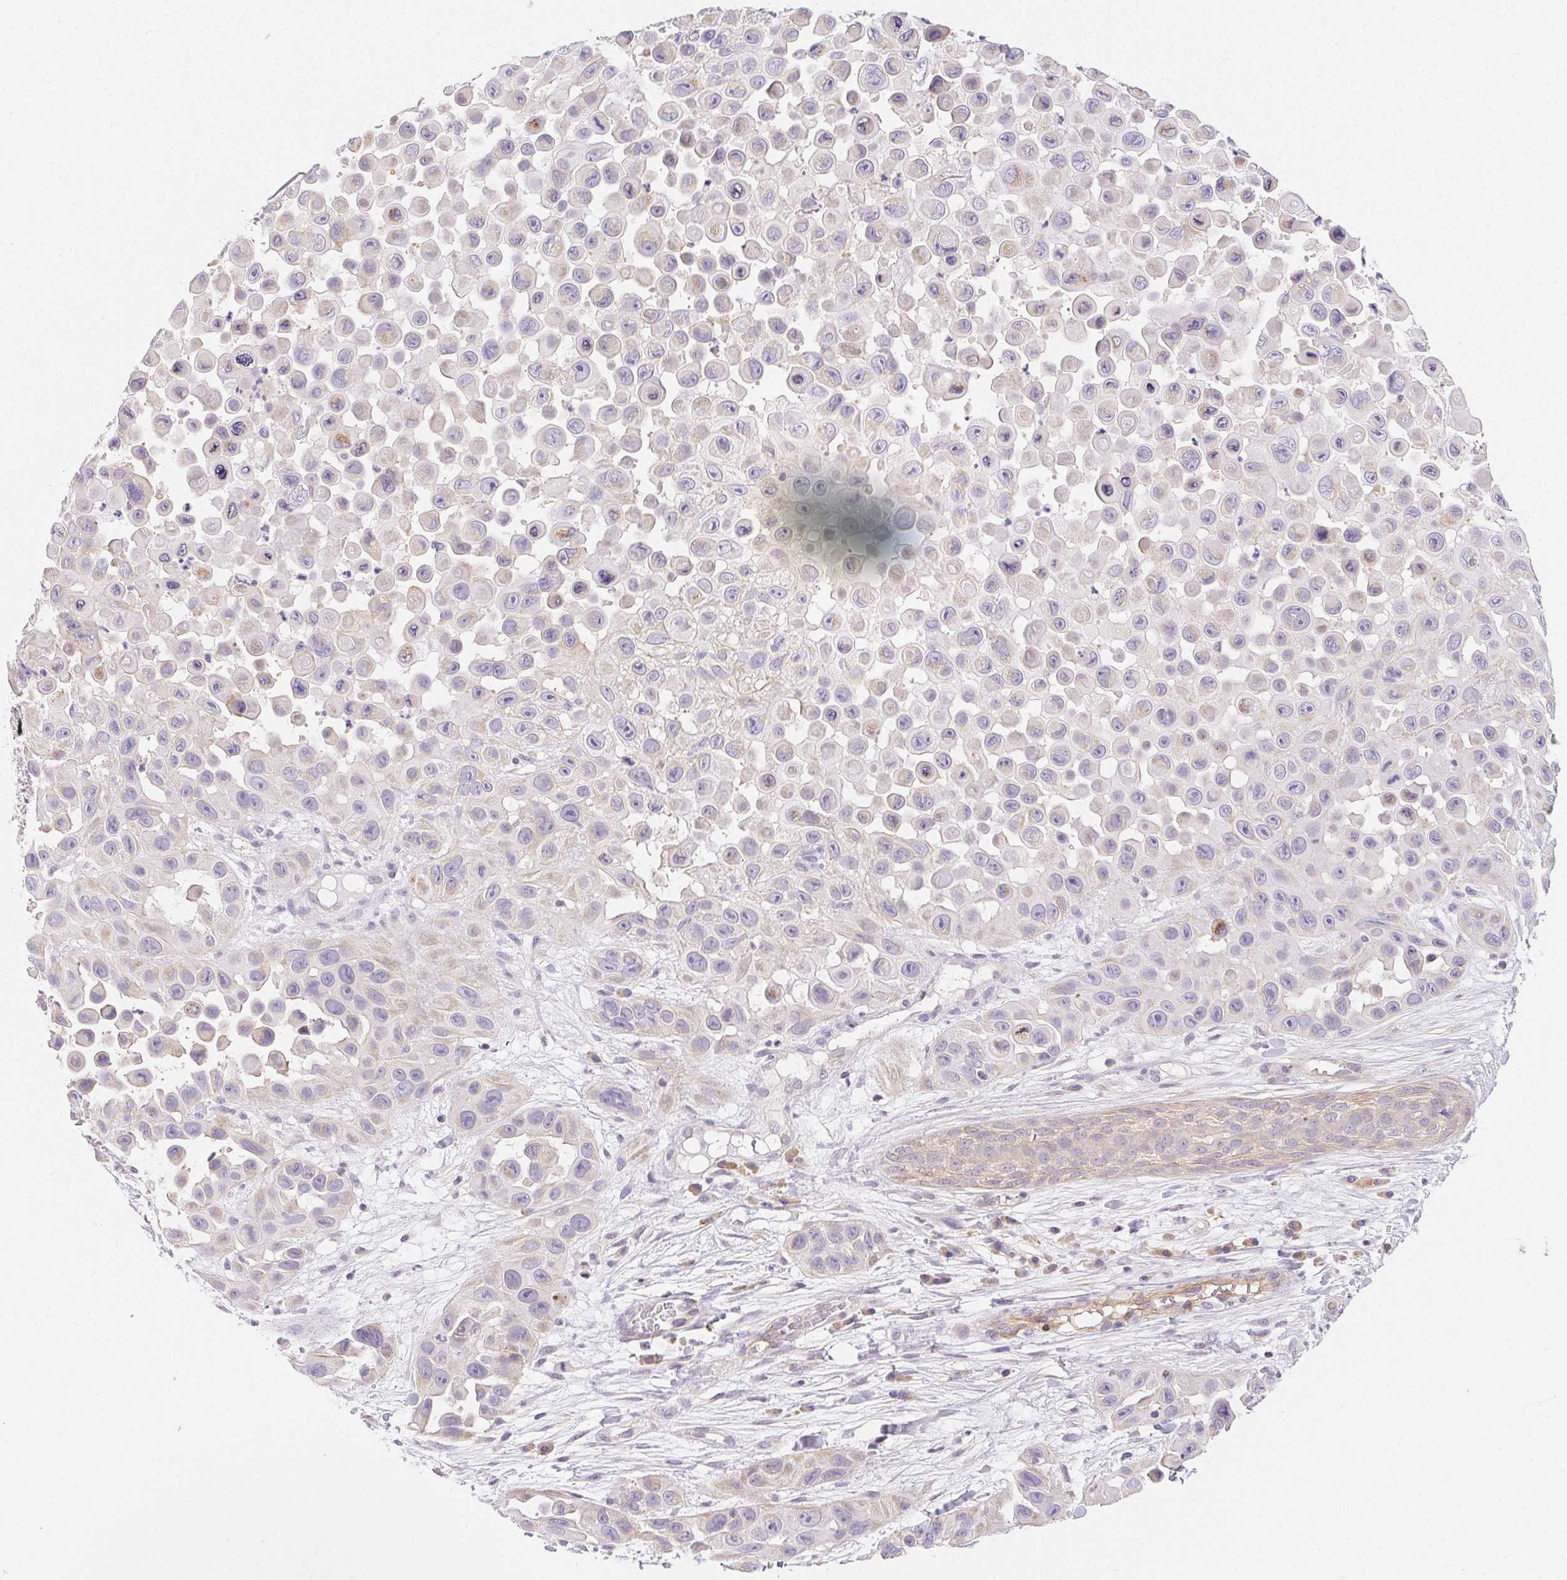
{"staining": {"intensity": "negative", "quantity": "none", "location": "none"}, "tissue": "skin cancer", "cell_type": "Tumor cells", "image_type": "cancer", "snomed": [{"axis": "morphology", "description": "Squamous cell carcinoma, NOS"}, {"axis": "topography", "description": "Skin"}], "caption": "DAB (3,3'-diaminobenzidine) immunohistochemical staining of squamous cell carcinoma (skin) reveals no significant staining in tumor cells.", "gene": "CSN1S1", "patient": {"sex": "male", "age": 81}}